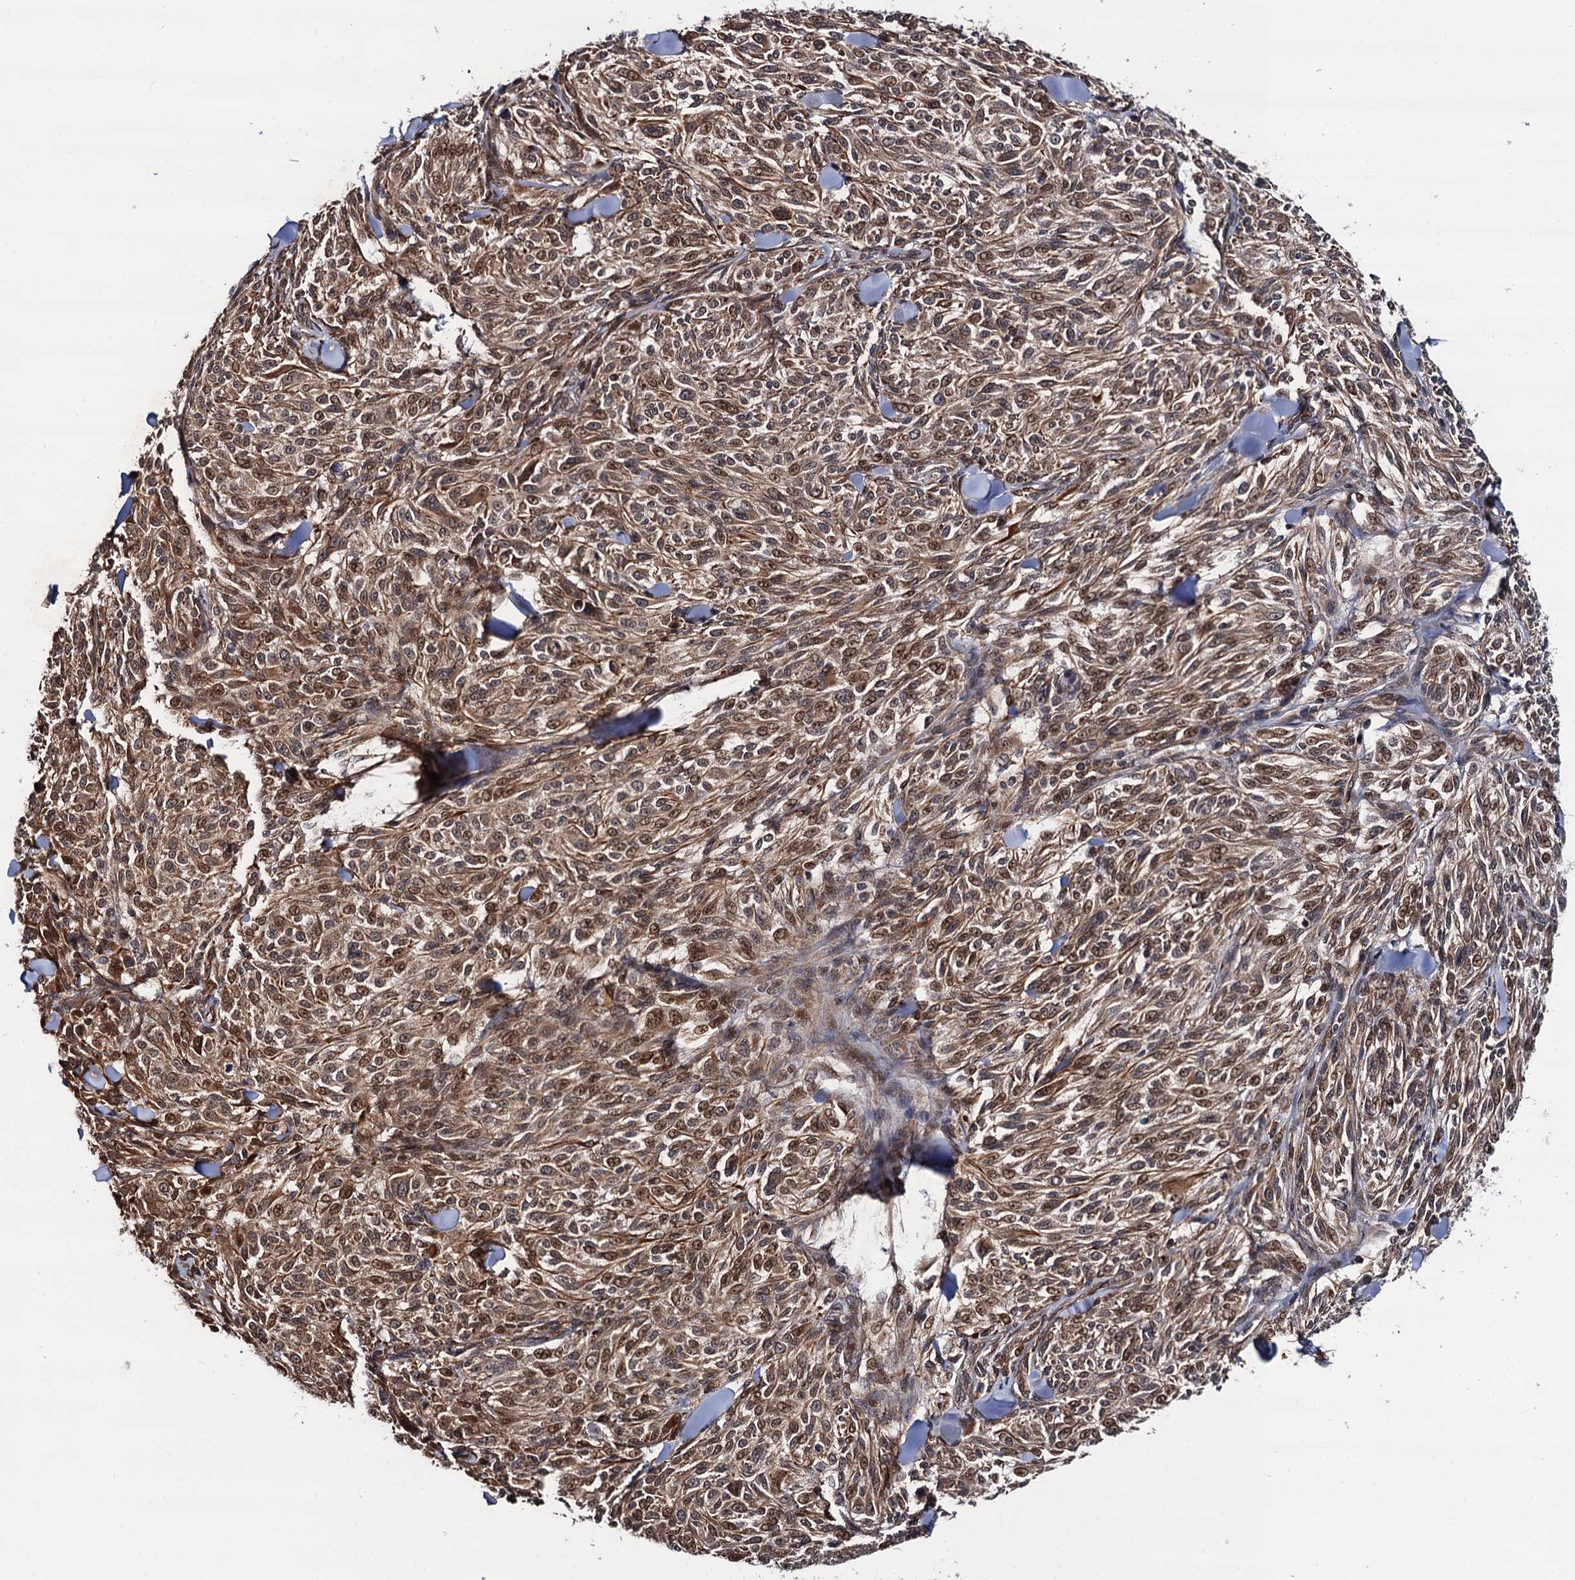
{"staining": {"intensity": "moderate", "quantity": ">75%", "location": "cytoplasmic/membranous,nuclear"}, "tissue": "melanoma", "cell_type": "Tumor cells", "image_type": "cancer", "snomed": [{"axis": "morphology", "description": "Malignant melanoma, NOS"}, {"axis": "topography", "description": "Skin of trunk"}], "caption": "Moderate cytoplasmic/membranous and nuclear protein staining is appreciated in about >75% of tumor cells in malignant melanoma.", "gene": "FSIP1", "patient": {"sex": "male", "age": 71}}